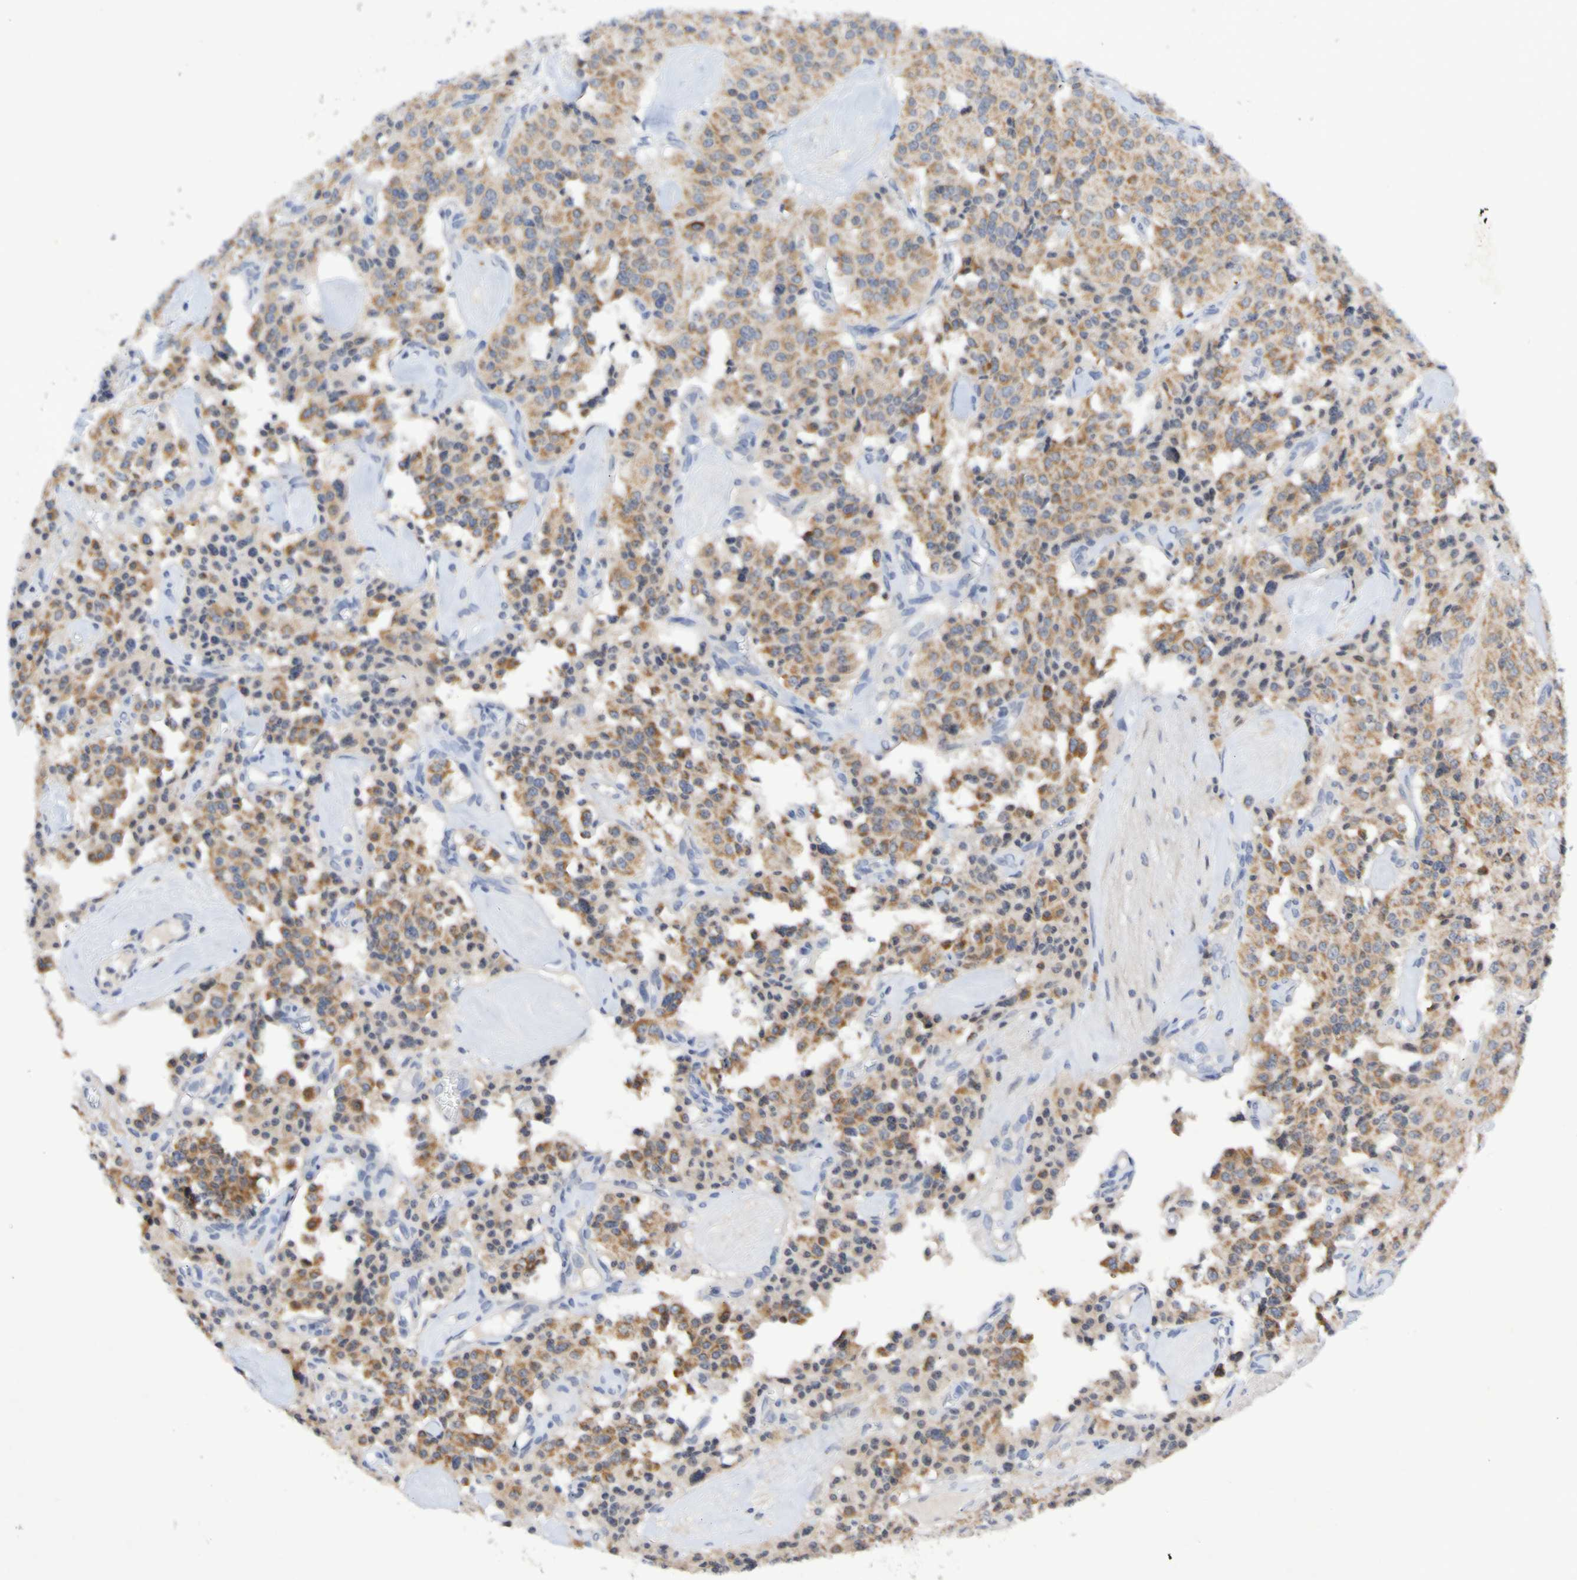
{"staining": {"intensity": "moderate", "quantity": ">75%", "location": "cytoplasmic/membranous"}, "tissue": "carcinoid", "cell_type": "Tumor cells", "image_type": "cancer", "snomed": [{"axis": "morphology", "description": "Carcinoid, malignant, NOS"}, {"axis": "topography", "description": "Lung"}], "caption": "Protein staining displays moderate cytoplasmic/membranous staining in approximately >75% of tumor cells in malignant carcinoid. Immunohistochemistry (ihc) stains the protein of interest in brown and the nuclei are stained blue.", "gene": "PTP4A2", "patient": {"sex": "male", "age": 30}}